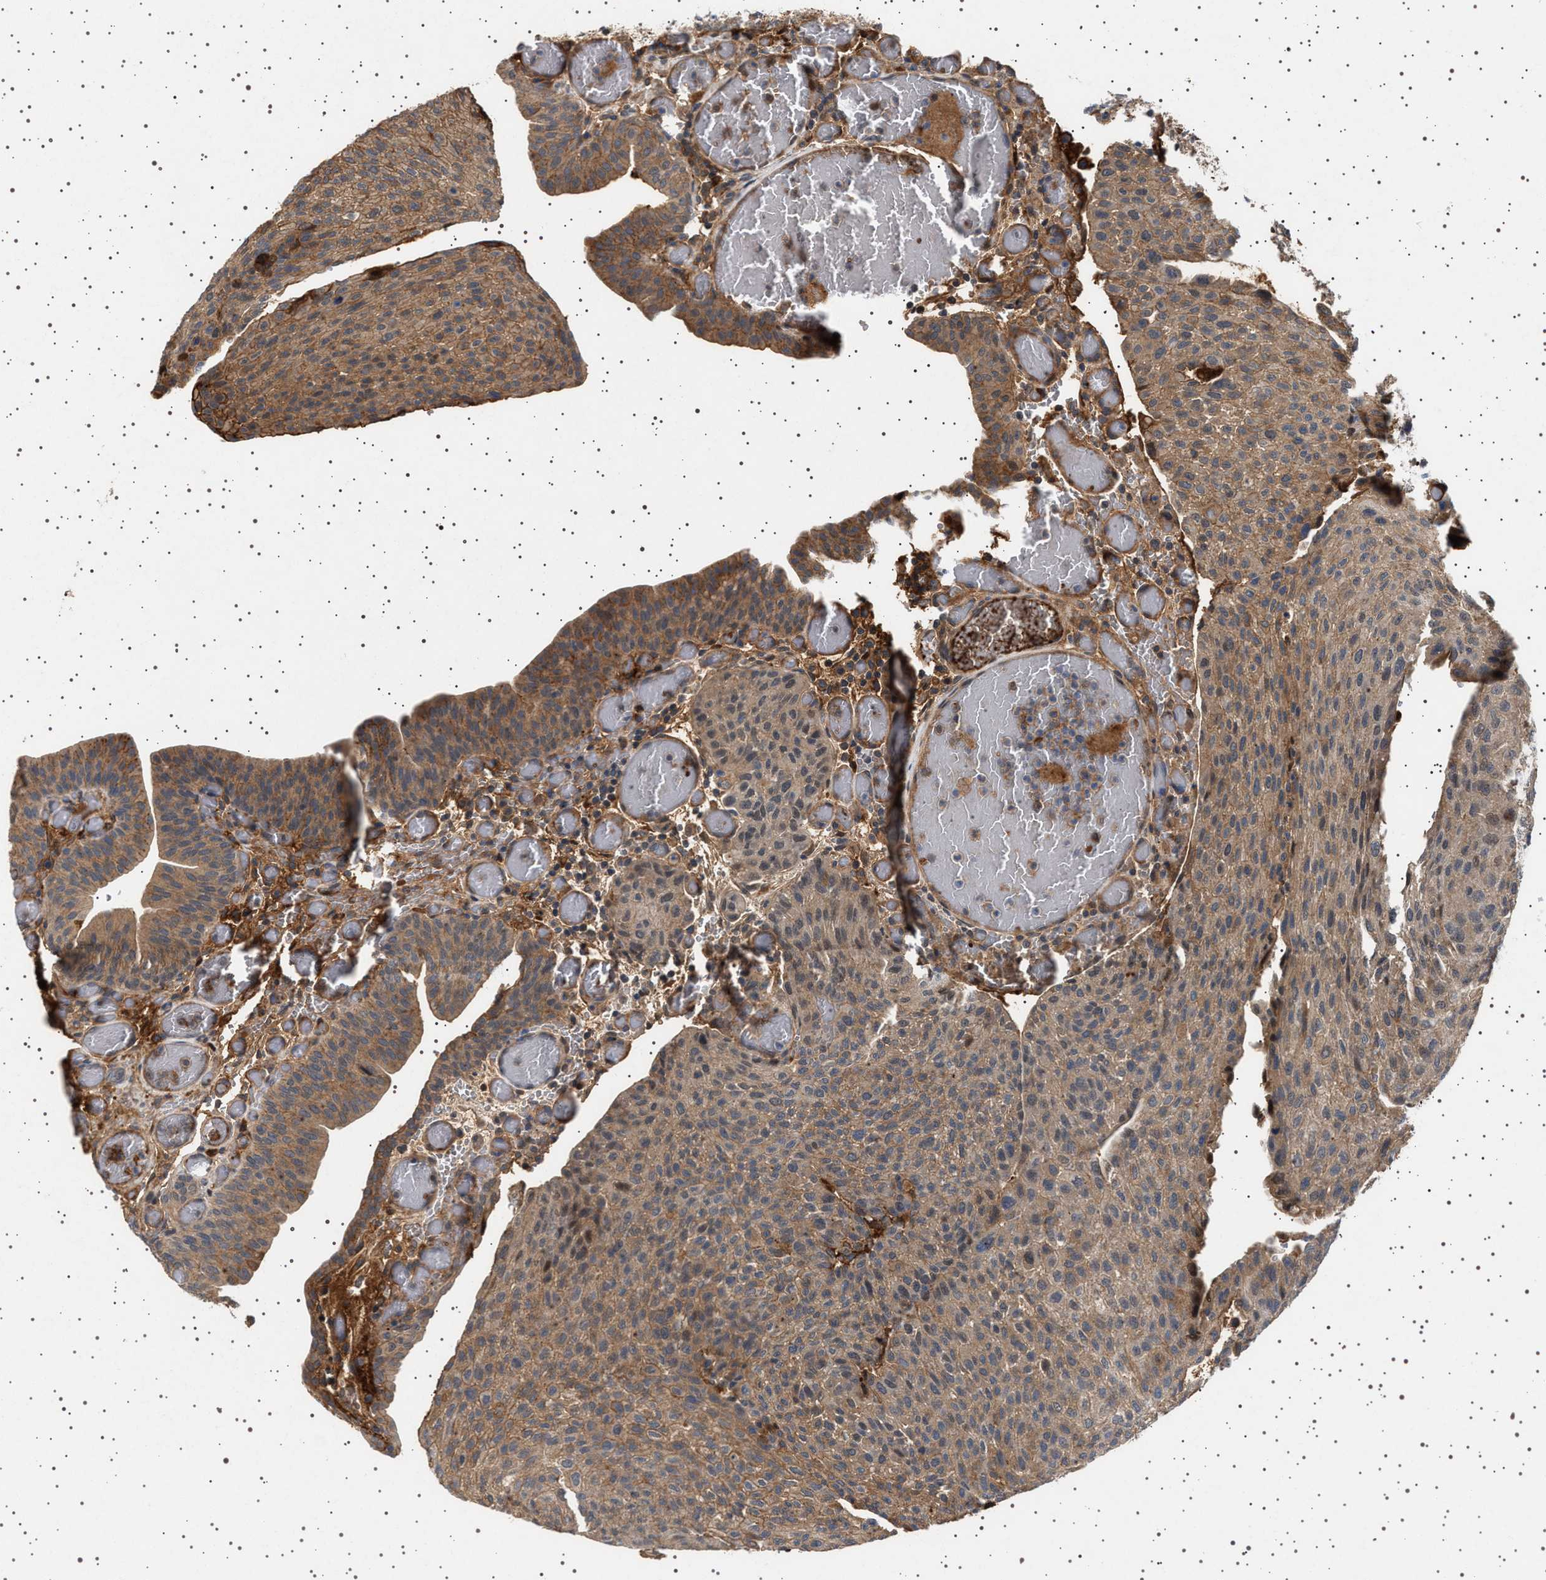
{"staining": {"intensity": "moderate", "quantity": ">75%", "location": "cytoplasmic/membranous"}, "tissue": "urothelial cancer", "cell_type": "Tumor cells", "image_type": "cancer", "snomed": [{"axis": "morphology", "description": "Urothelial carcinoma, Low grade"}, {"axis": "morphology", "description": "Urothelial carcinoma, High grade"}, {"axis": "topography", "description": "Urinary bladder"}], "caption": "Tumor cells demonstrate medium levels of moderate cytoplasmic/membranous expression in approximately >75% of cells in low-grade urothelial carcinoma. The staining is performed using DAB brown chromogen to label protein expression. The nuclei are counter-stained blue using hematoxylin.", "gene": "FICD", "patient": {"sex": "male", "age": 35}}